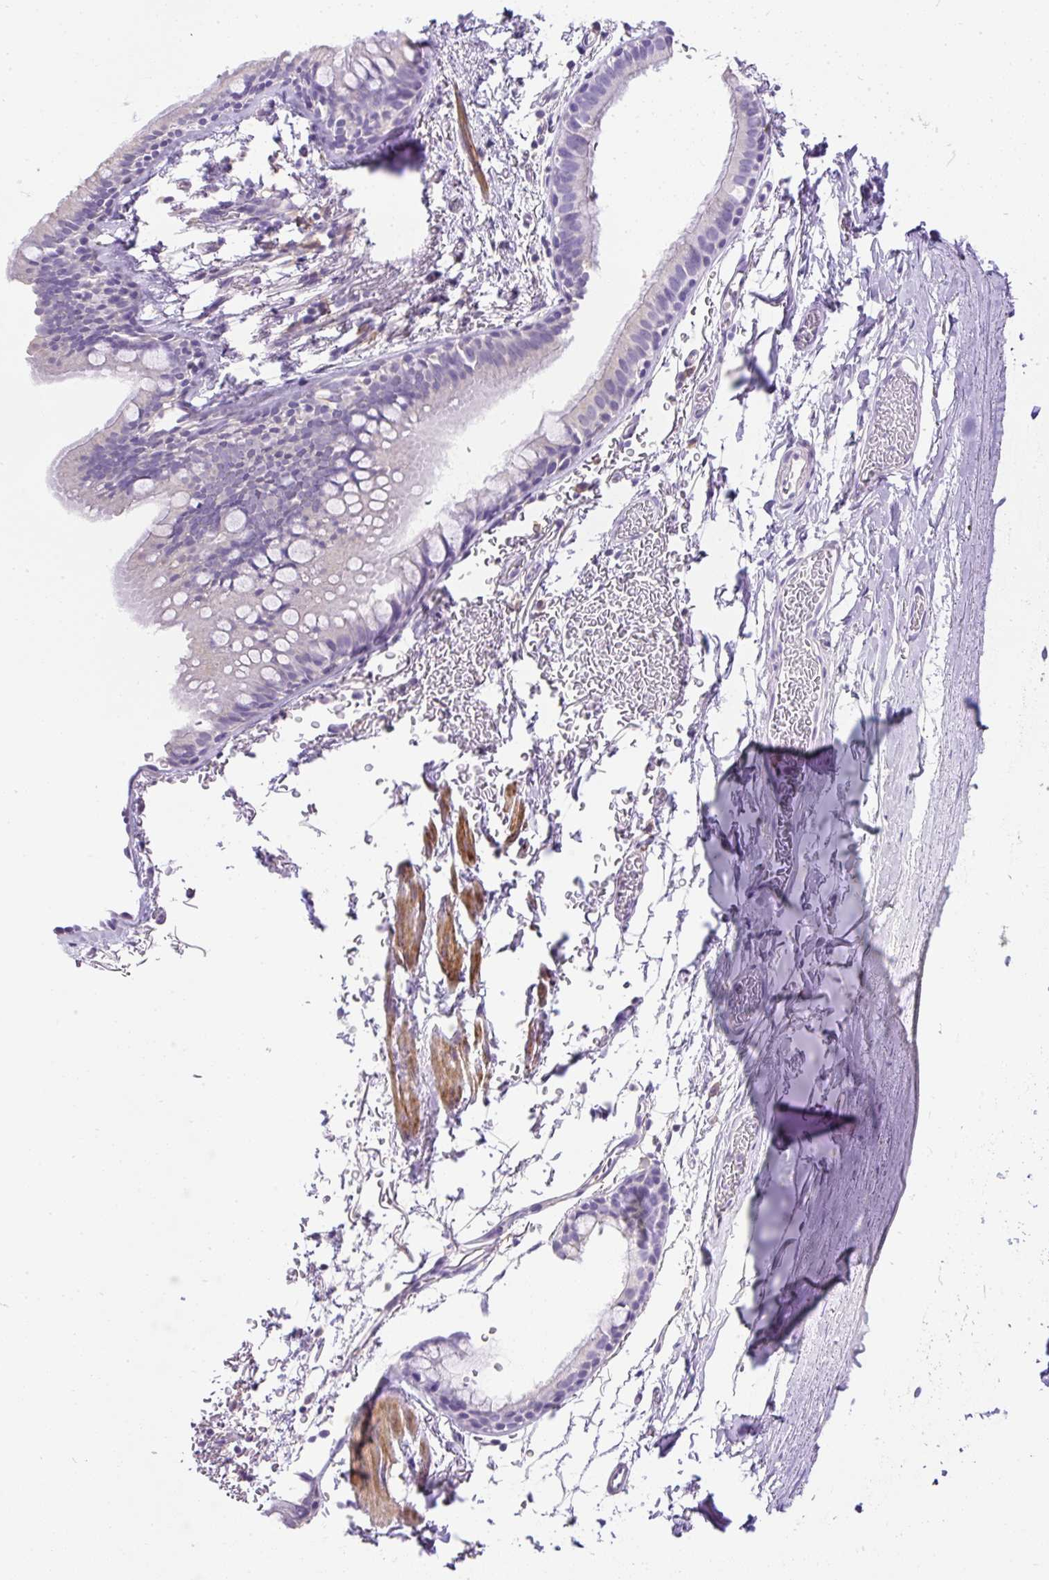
{"staining": {"intensity": "negative", "quantity": "none", "location": "none"}, "tissue": "bronchus", "cell_type": "Respiratory epithelial cells", "image_type": "normal", "snomed": [{"axis": "morphology", "description": "Normal tissue, NOS"}, {"axis": "topography", "description": "Bronchus"}], "caption": "The photomicrograph shows no staining of respiratory epithelial cells in benign bronchus. Brightfield microscopy of immunohistochemistry stained with DAB (3,3'-diaminobenzidine) (brown) and hematoxylin (blue), captured at high magnification.", "gene": "GBX1", "patient": {"sex": "male", "age": 67}}